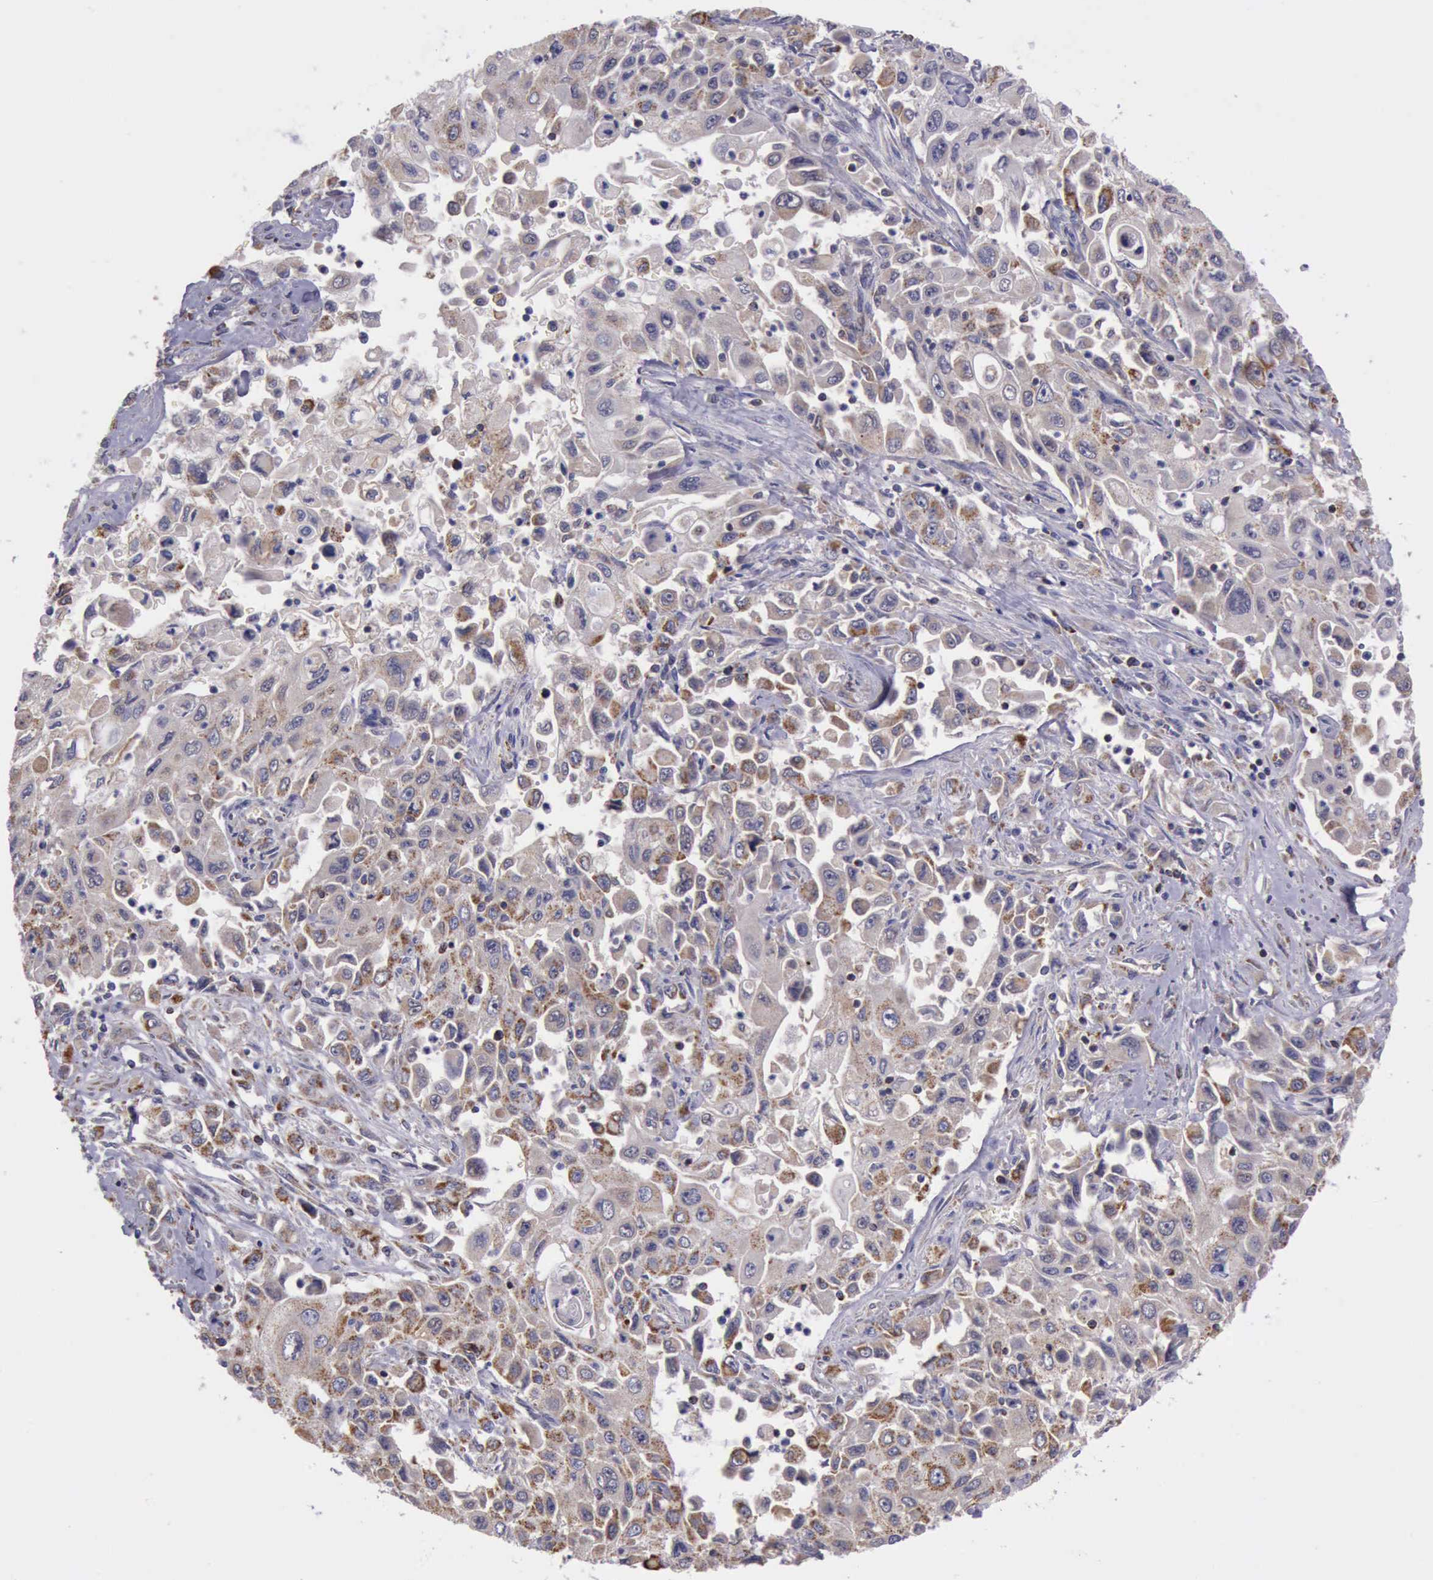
{"staining": {"intensity": "moderate", "quantity": ">75%", "location": "cytoplasmic/membranous"}, "tissue": "pancreatic cancer", "cell_type": "Tumor cells", "image_type": "cancer", "snomed": [{"axis": "morphology", "description": "Adenocarcinoma, NOS"}, {"axis": "topography", "description": "Pancreas"}], "caption": "The image displays staining of pancreatic cancer, revealing moderate cytoplasmic/membranous protein positivity (brown color) within tumor cells.", "gene": "TXN2", "patient": {"sex": "male", "age": 70}}